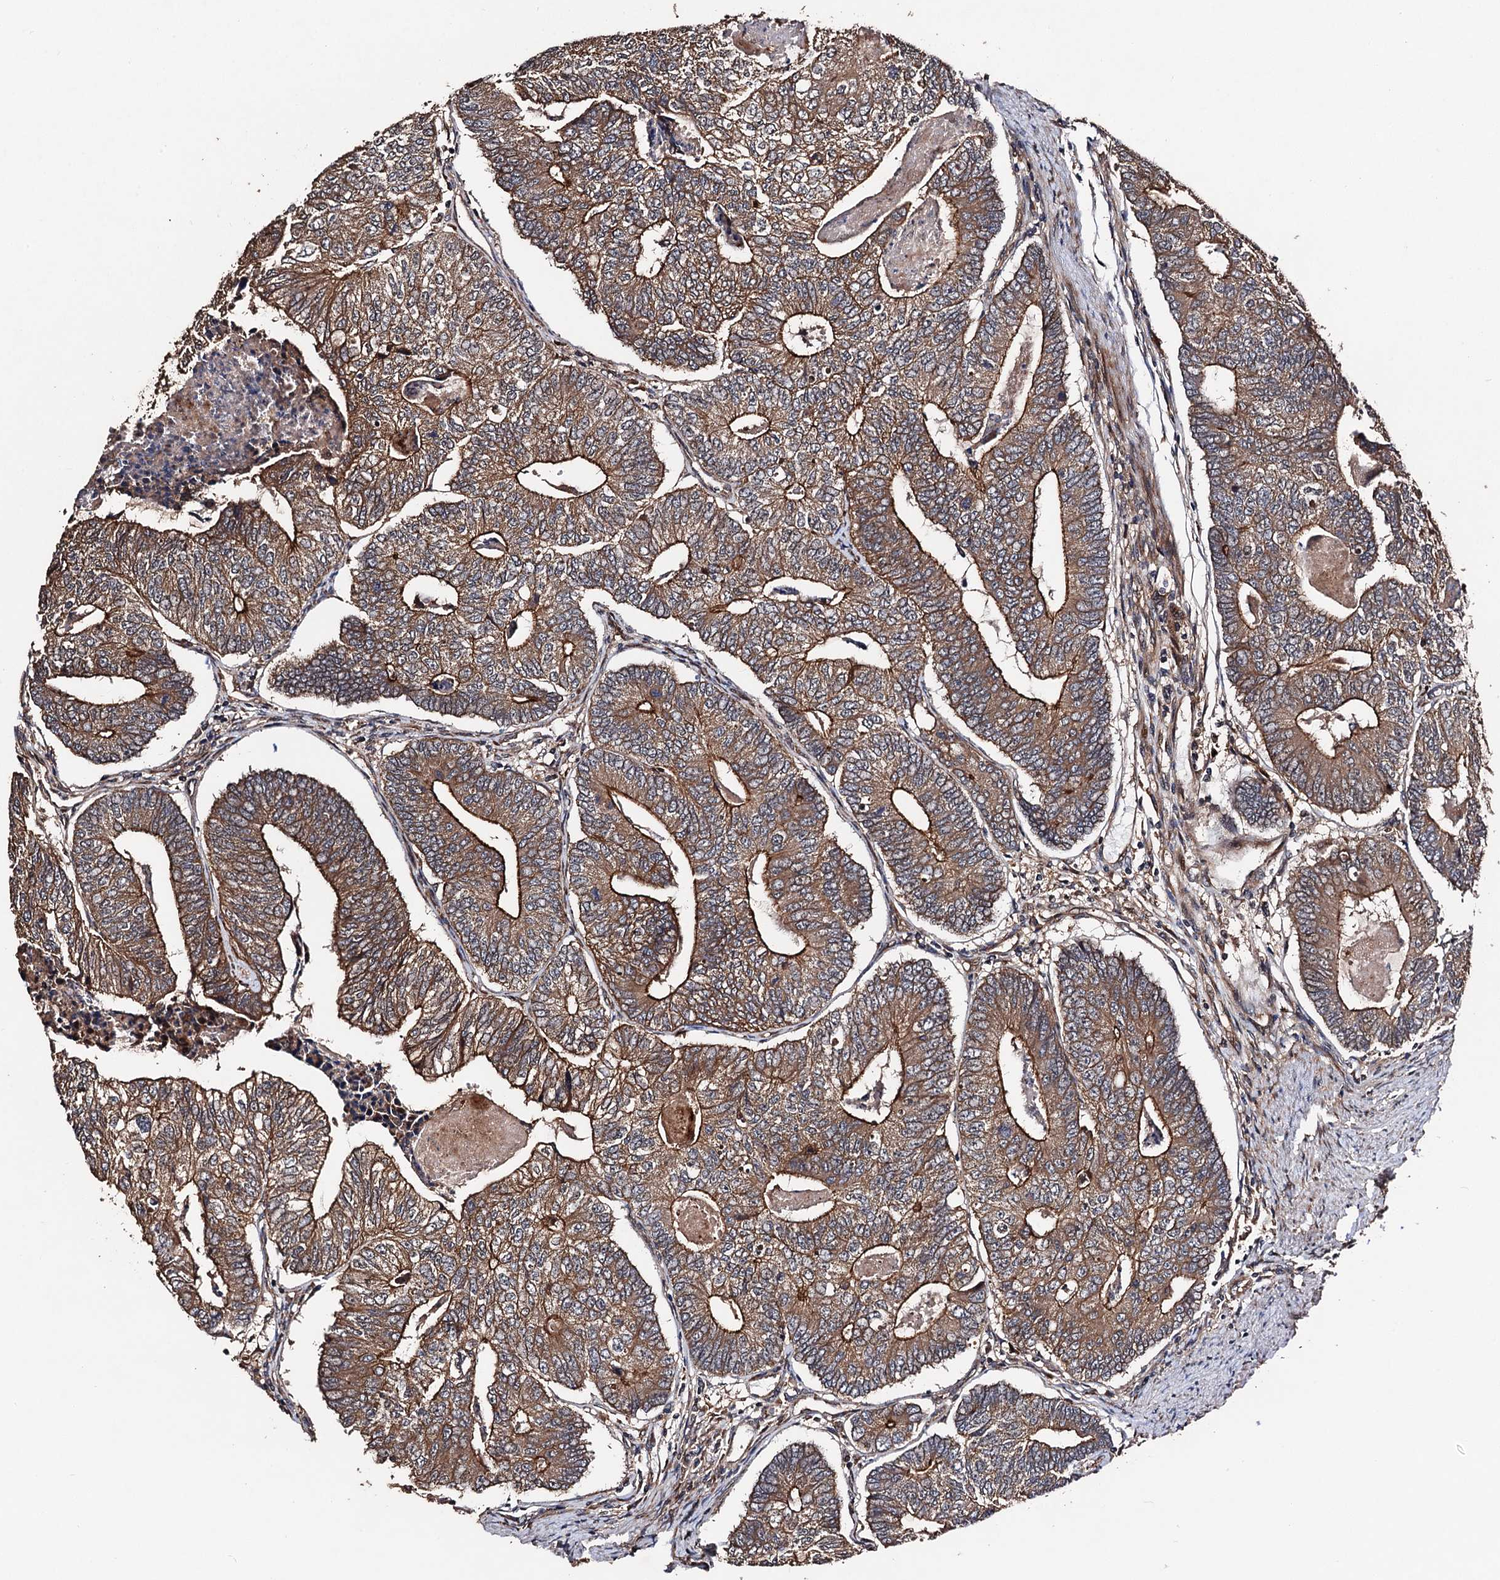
{"staining": {"intensity": "strong", "quantity": ">75%", "location": "cytoplasmic/membranous"}, "tissue": "colorectal cancer", "cell_type": "Tumor cells", "image_type": "cancer", "snomed": [{"axis": "morphology", "description": "Adenocarcinoma, NOS"}, {"axis": "topography", "description": "Colon"}], "caption": "Human adenocarcinoma (colorectal) stained for a protein (brown) reveals strong cytoplasmic/membranous positive positivity in approximately >75% of tumor cells.", "gene": "TMEM39B", "patient": {"sex": "female", "age": 67}}